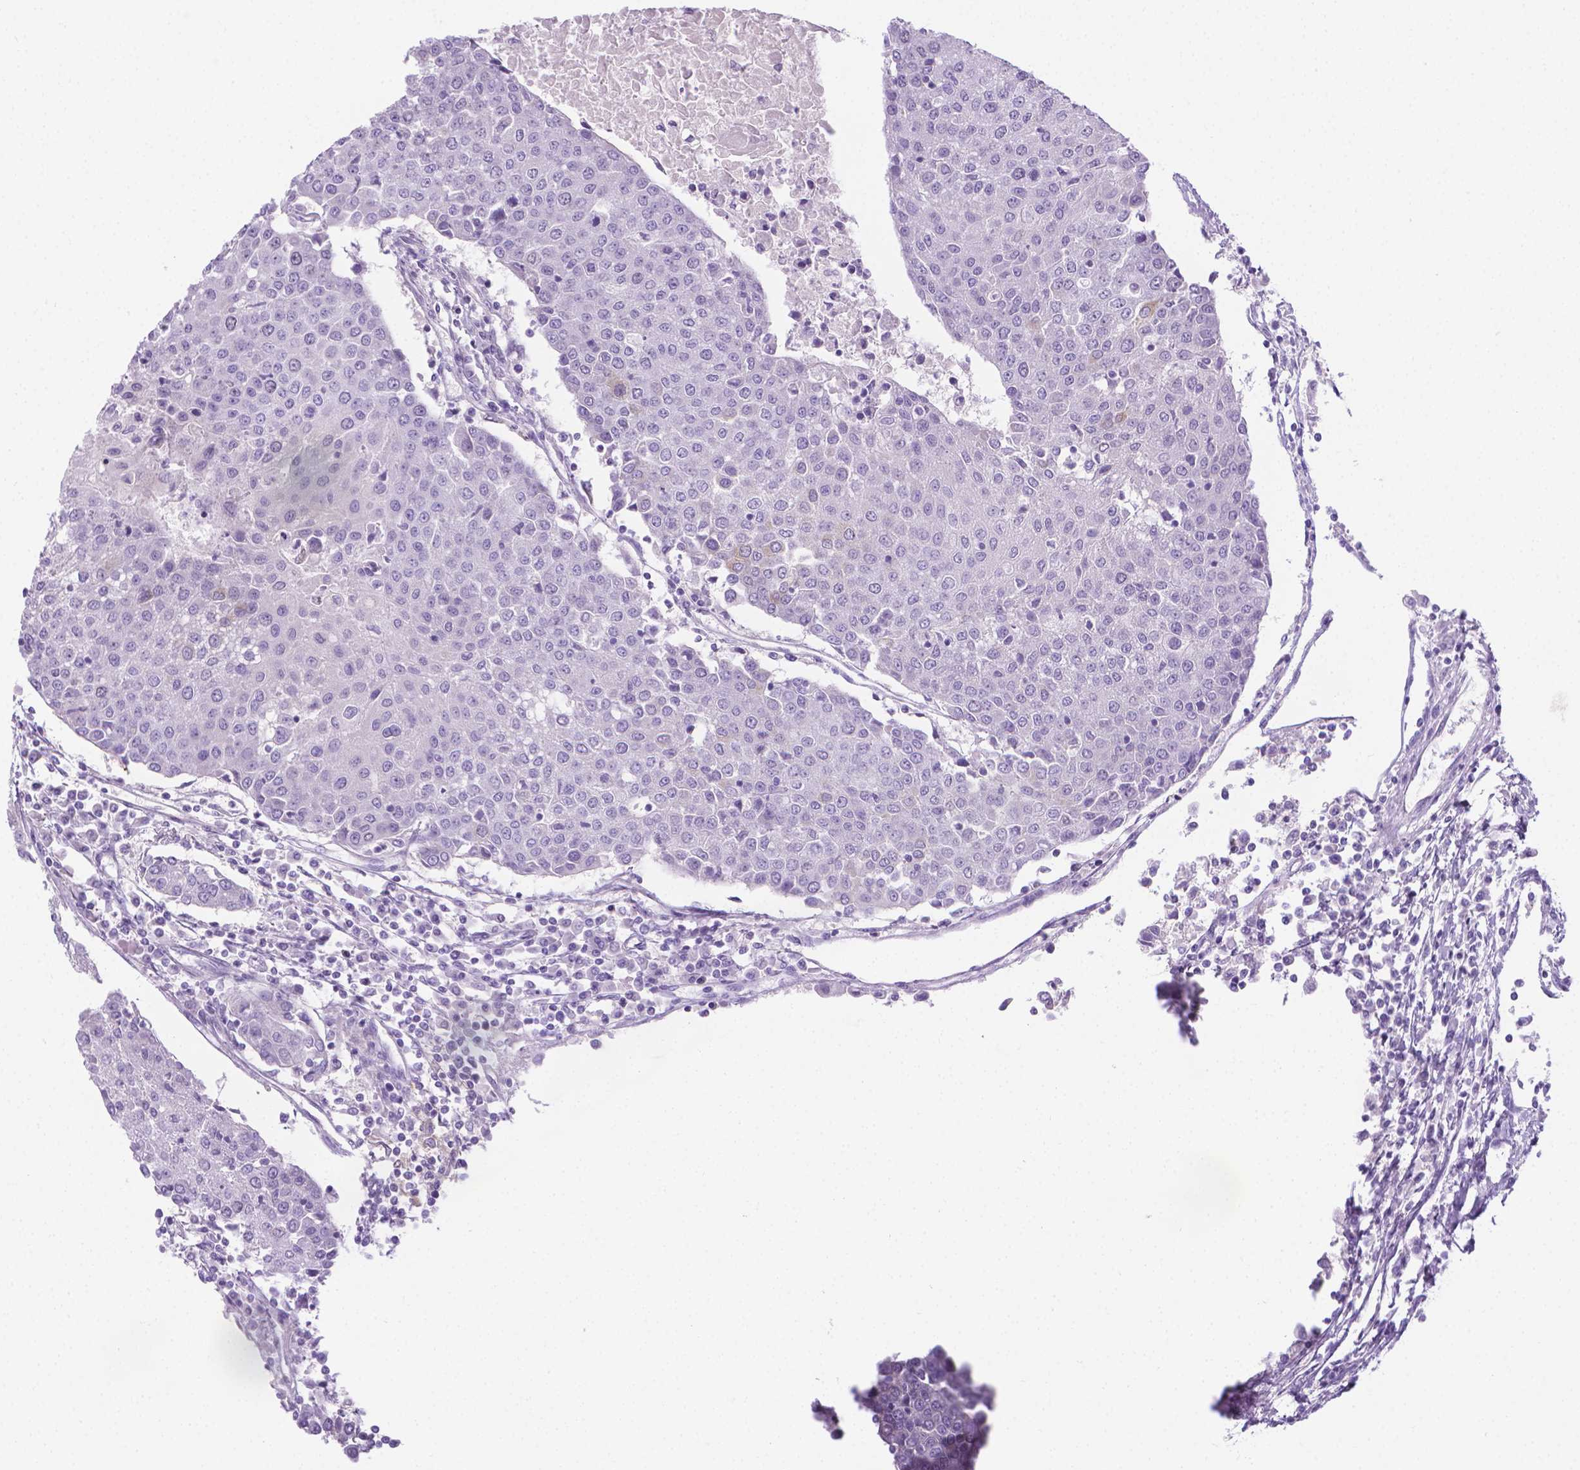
{"staining": {"intensity": "negative", "quantity": "none", "location": "none"}, "tissue": "urothelial cancer", "cell_type": "Tumor cells", "image_type": "cancer", "snomed": [{"axis": "morphology", "description": "Urothelial carcinoma, High grade"}, {"axis": "topography", "description": "Urinary bladder"}], "caption": "Immunohistochemistry (IHC) of human urothelial carcinoma (high-grade) exhibits no positivity in tumor cells.", "gene": "SPAG6", "patient": {"sex": "female", "age": 85}}